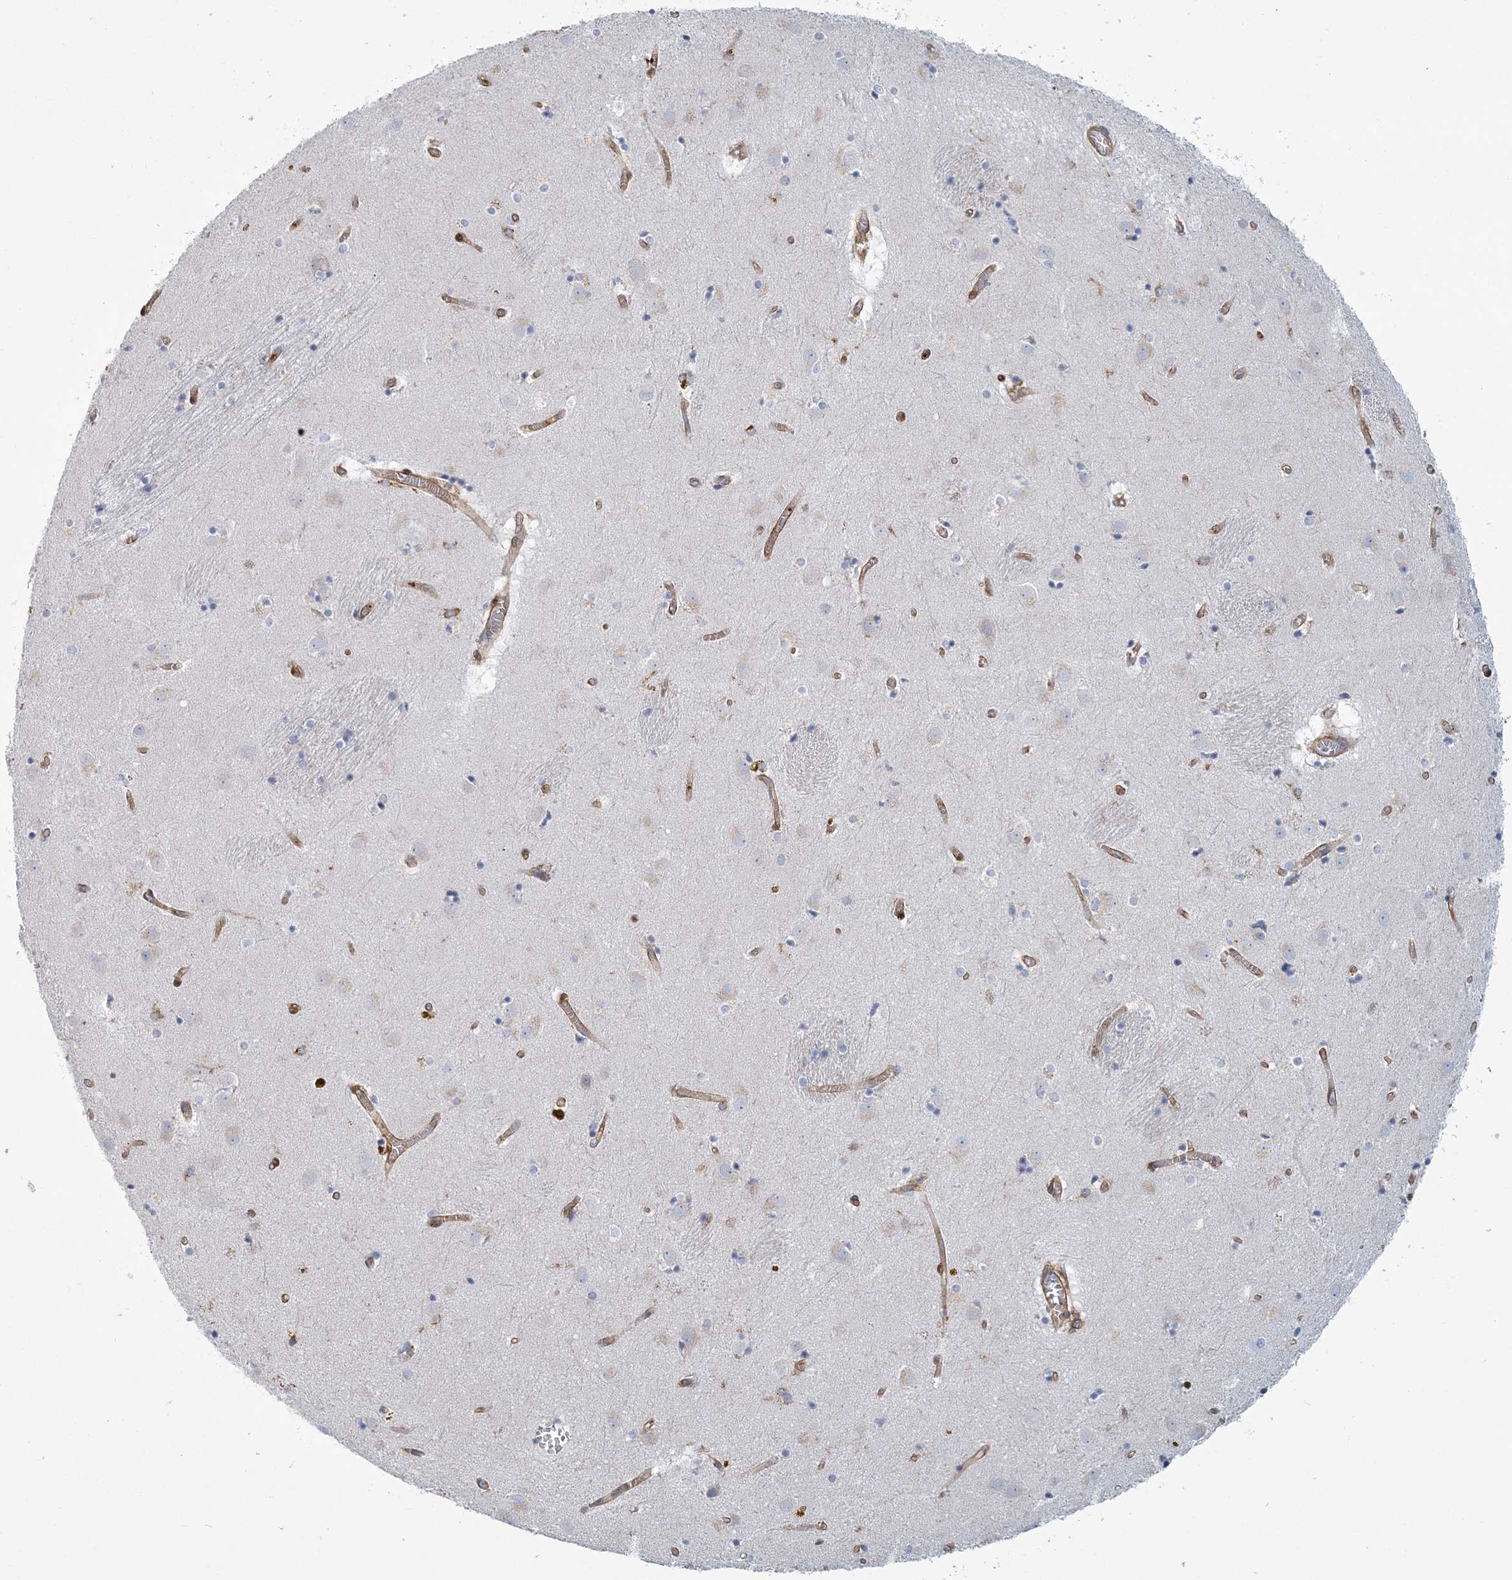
{"staining": {"intensity": "negative", "quantity": "none", "location": "none"}, "tissue": "caudate", "cell_type": "Glial cells", "image_type": "normal", "snomed": [{"axis": "morphology", "description": "Normal tissue, NOS"}, {"axis": "topography", "description": "Lateral ventricle wall"}], "caption": "This image is of unremarkable caudate stained with immunohistochemistry to label a protein in brown with the nuclei are counter-stained blue. There is no positivity in glial cells.", "gene": "ARAP2", "patient": {"sex": "male", "age": 70}}